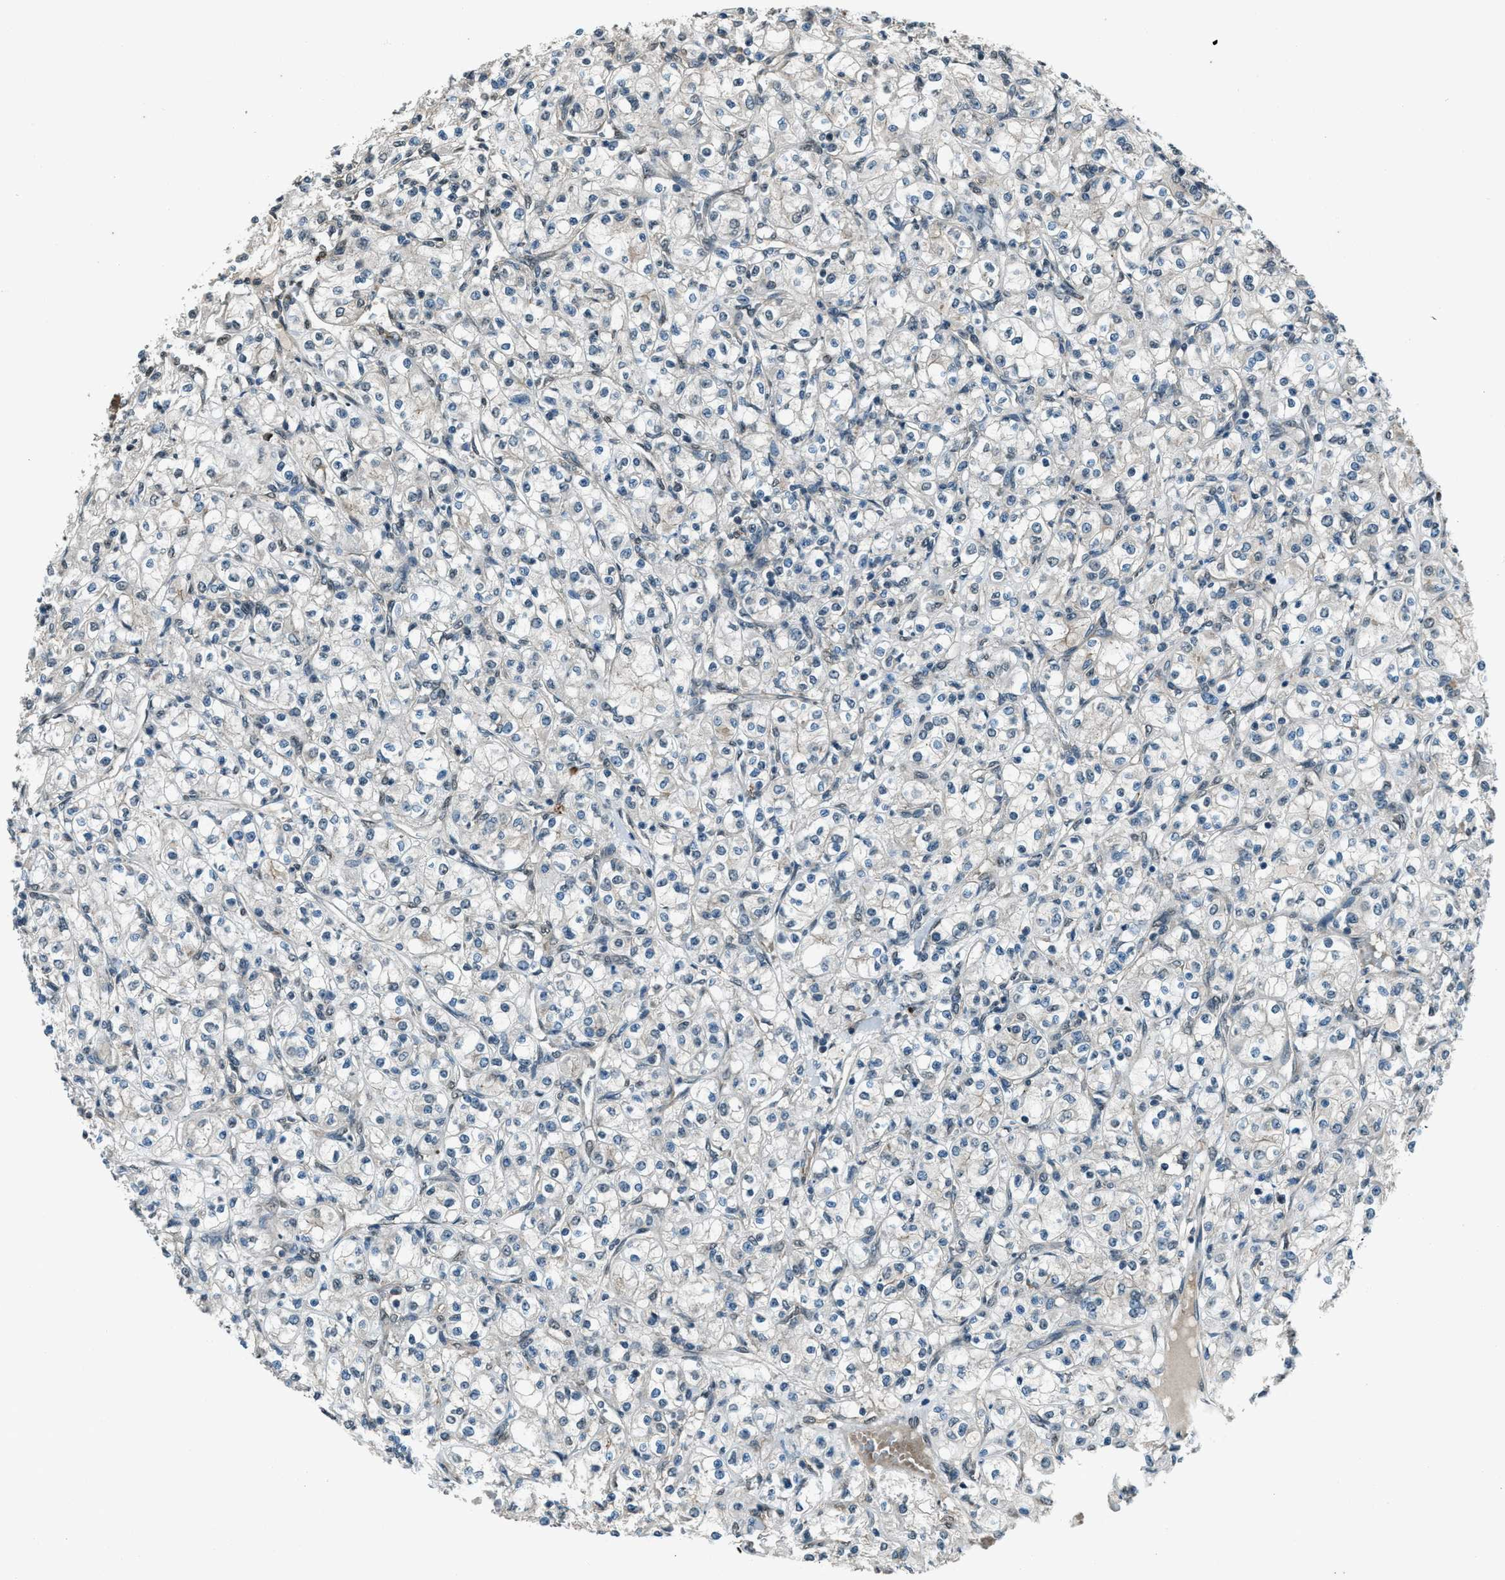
{"staining": {"intensity": "negative", "quantity": "none", "location": "none"}, "tissue": "renal cancer", "cell_type": "Tumor cells", "image_type": "cancer", "snomed": [{"axis": "morphology", "description": "Adenocarcinoma, NOS"}, {"axis": "topography", "description": "Kidney"}], "caption": "This is an IHC image of renal cancer. There is no expression in tumor cells.", "gene": "SVIL", "patient": {"sex": "male", "age": 77}}